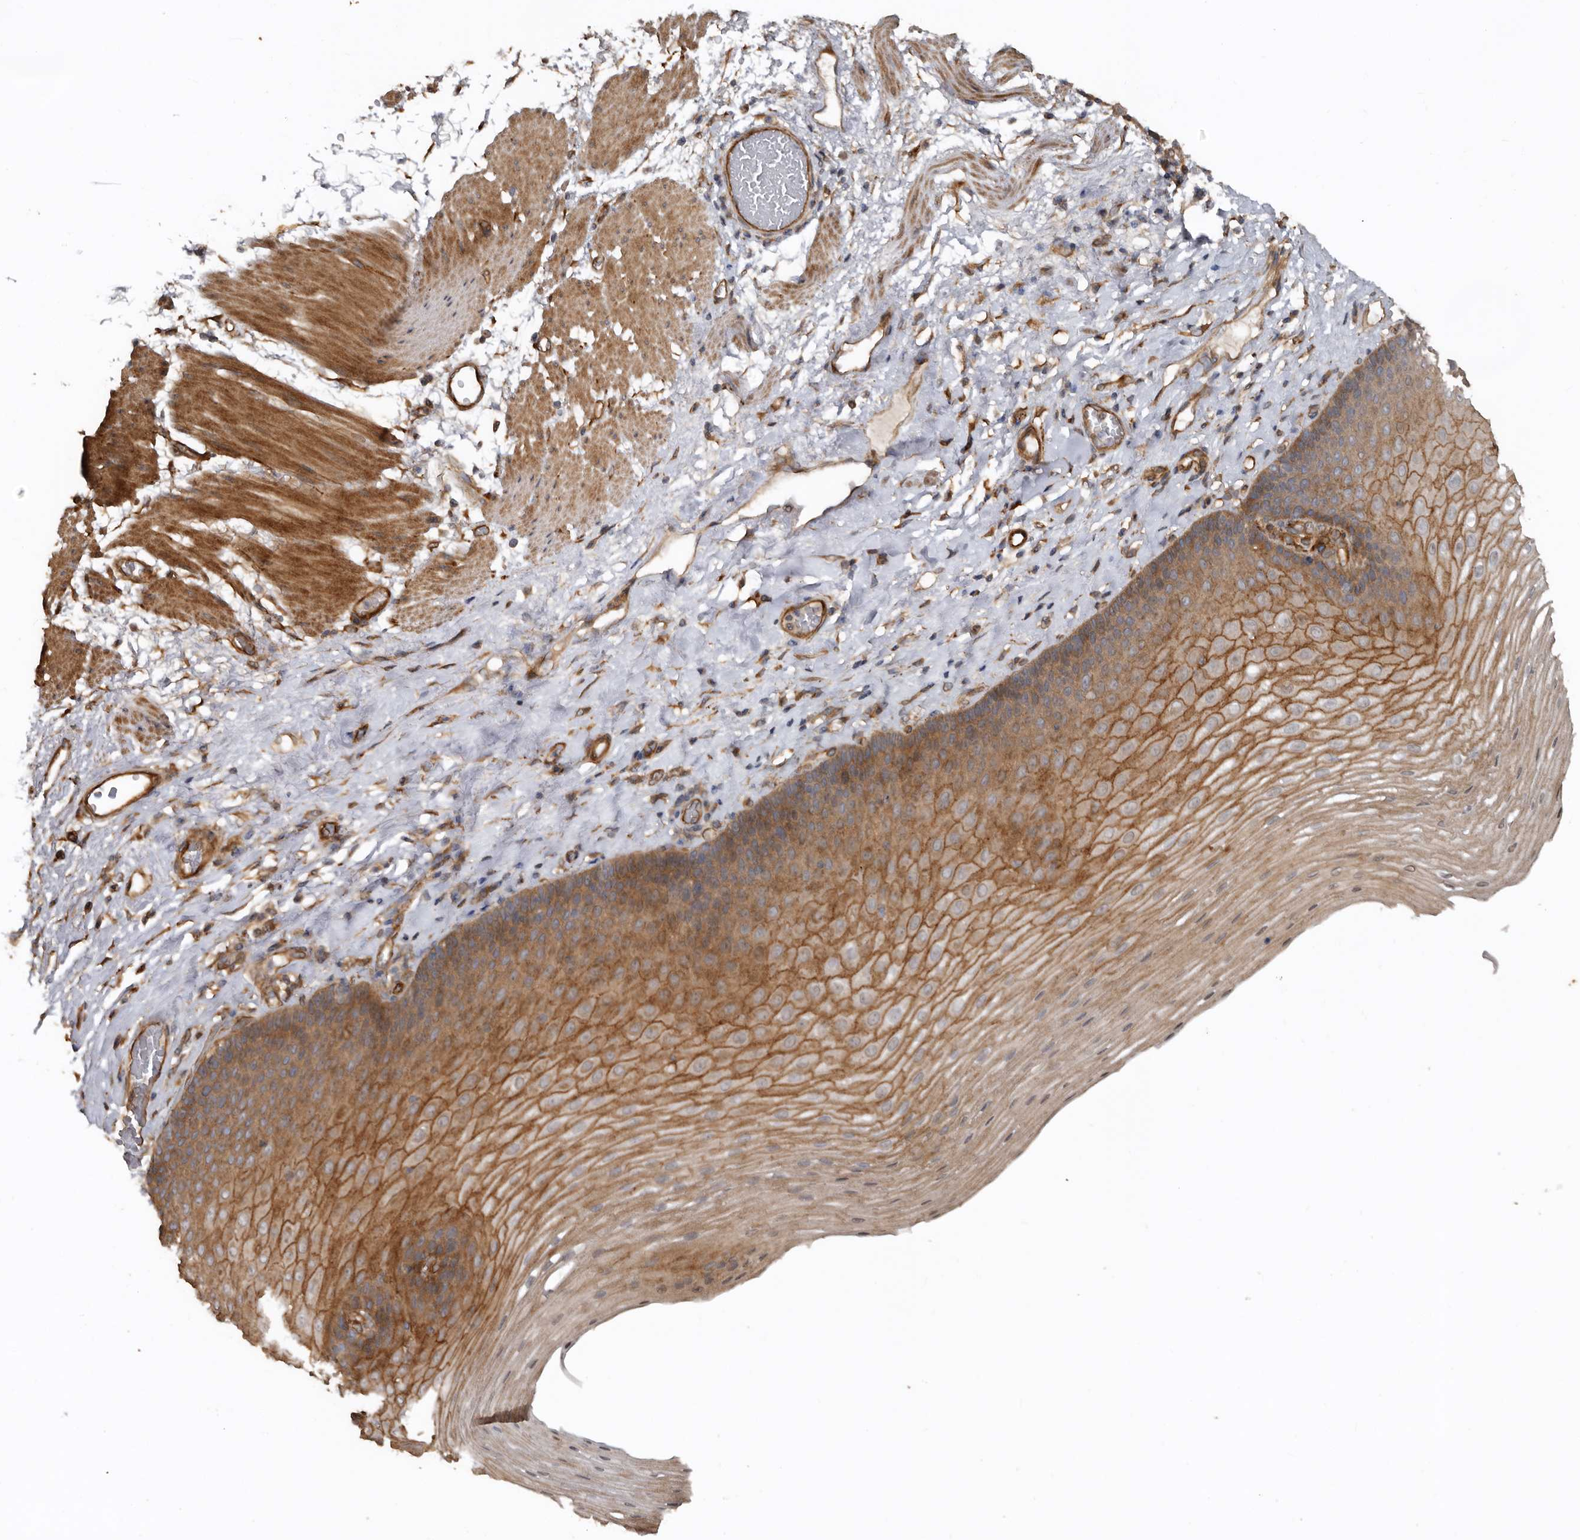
{"staining": {"intensity": "moderate", "quantity": ">75%", "location": "cytoplasmic/membranous"}, "tissue": "esophagus", "cell_type": "Squamous epithelial cells", "image_type": "normal", "snomed": [{"axis": "morphology", "description": "Normal tissue, NOS"}, {"axis": "topography", "description": "Esophagus"}], "caption": "A medium amount of moderate cytoplasmic/membranous positivity is identified in approximately >75% of squamous epithelial cells in unremarkable esophagus.", "gene": "EXOC3L1", "patient": {"sex": "male", "age": 62}}